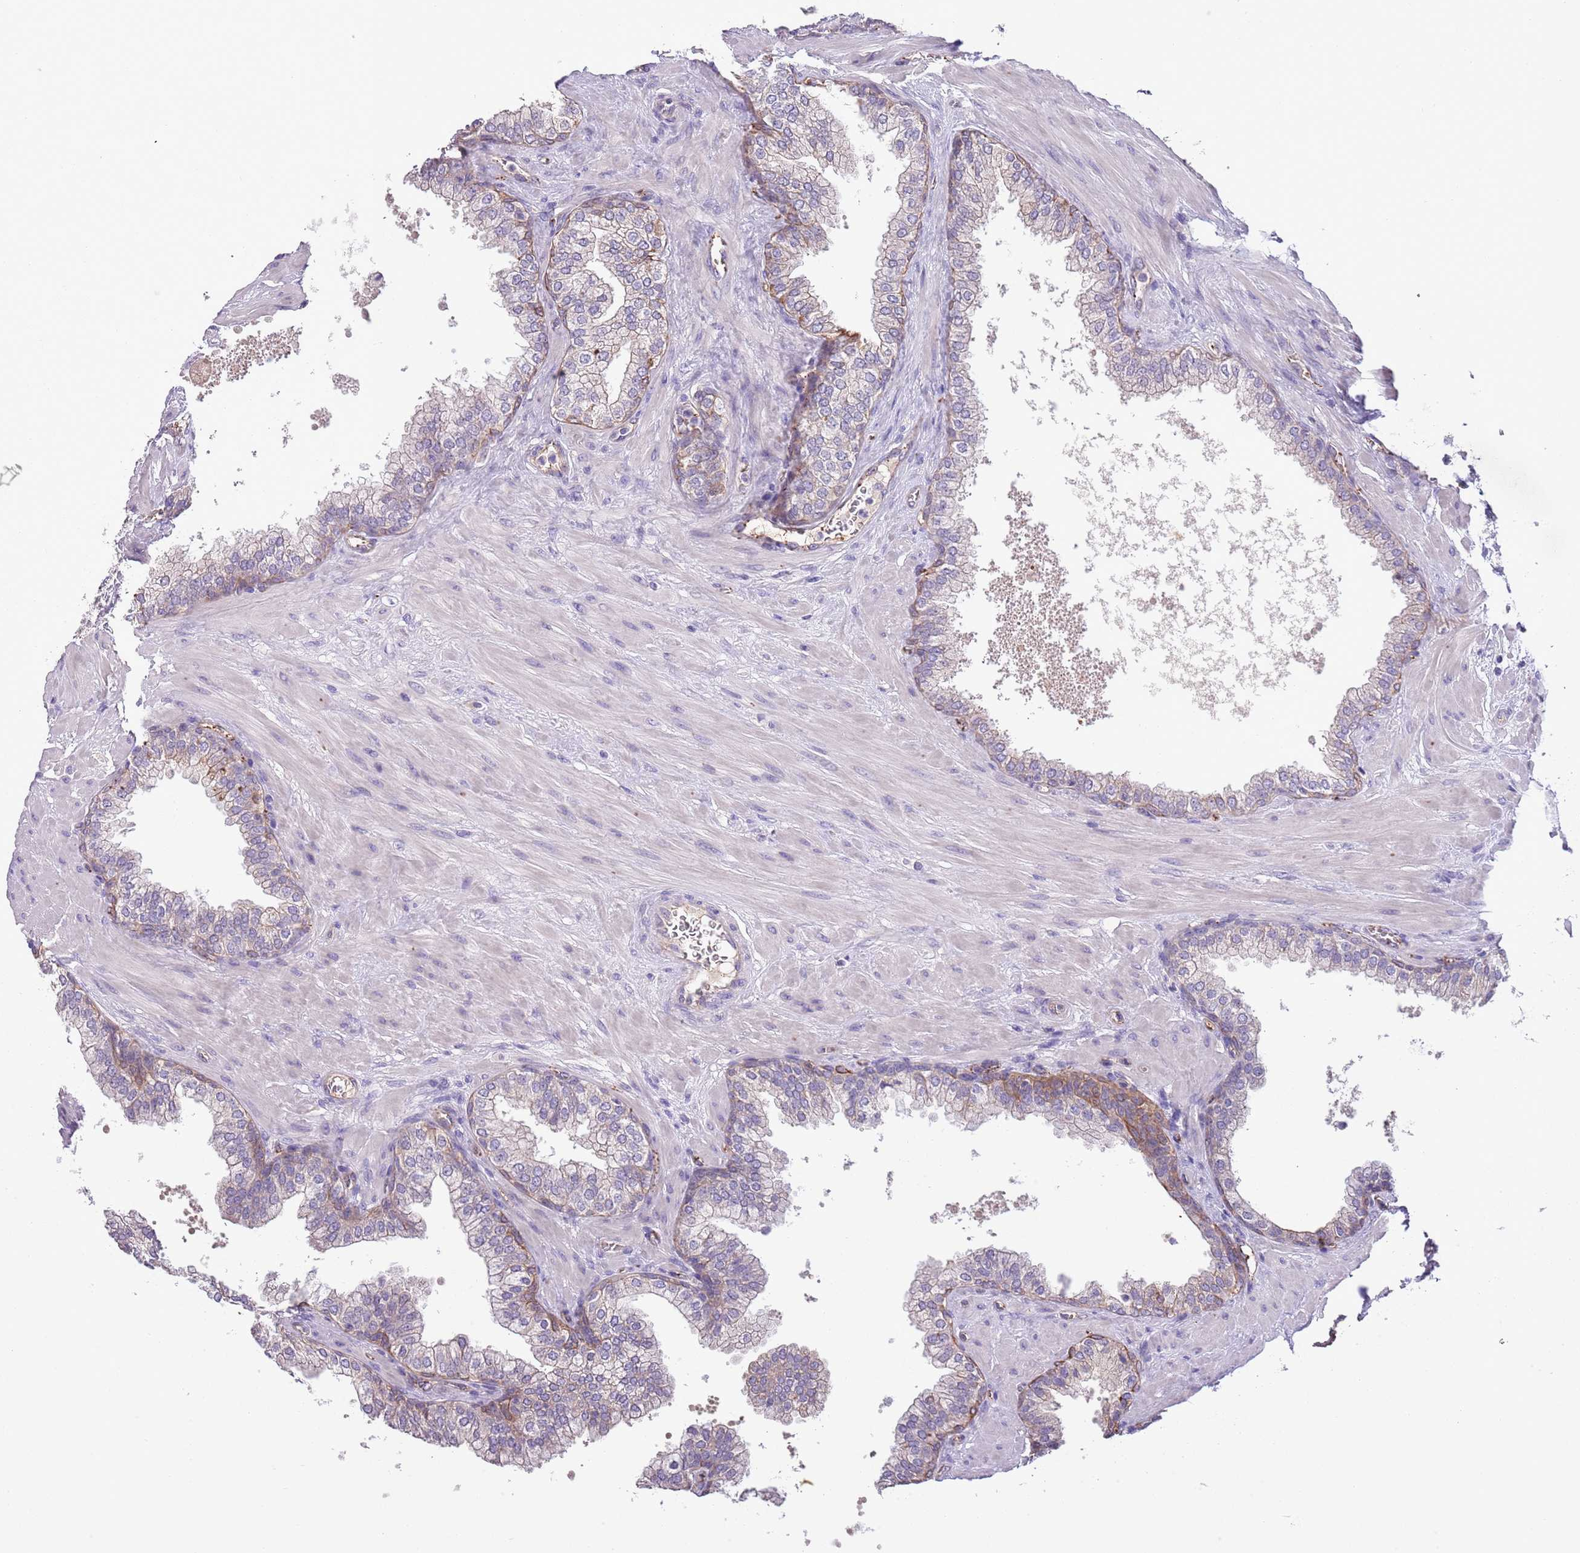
{"staining": {"intensity": "moderate", "quantity": "<25%", "location": "cytoplasmic/membranous"}, "tissue": "prostate", "cell_type": "Glandular cells", "image_type": "normal", "snomed": [{"axis": "morphology", "description": "Normal tissue, NOS"}, {"axis": "topography", "description": "Prostate"}], "caption": "Benign prostate shows moderate cytoplasmic/membranous staining in about <25% of glandular cells, visualized by immunohistochemistry. (DAB (3,3'-diaminobenzidine) IHC with brightfield microscopy, high magnification).", "gene": "HES3", "patient": {"sex": "male", "age": 60}}